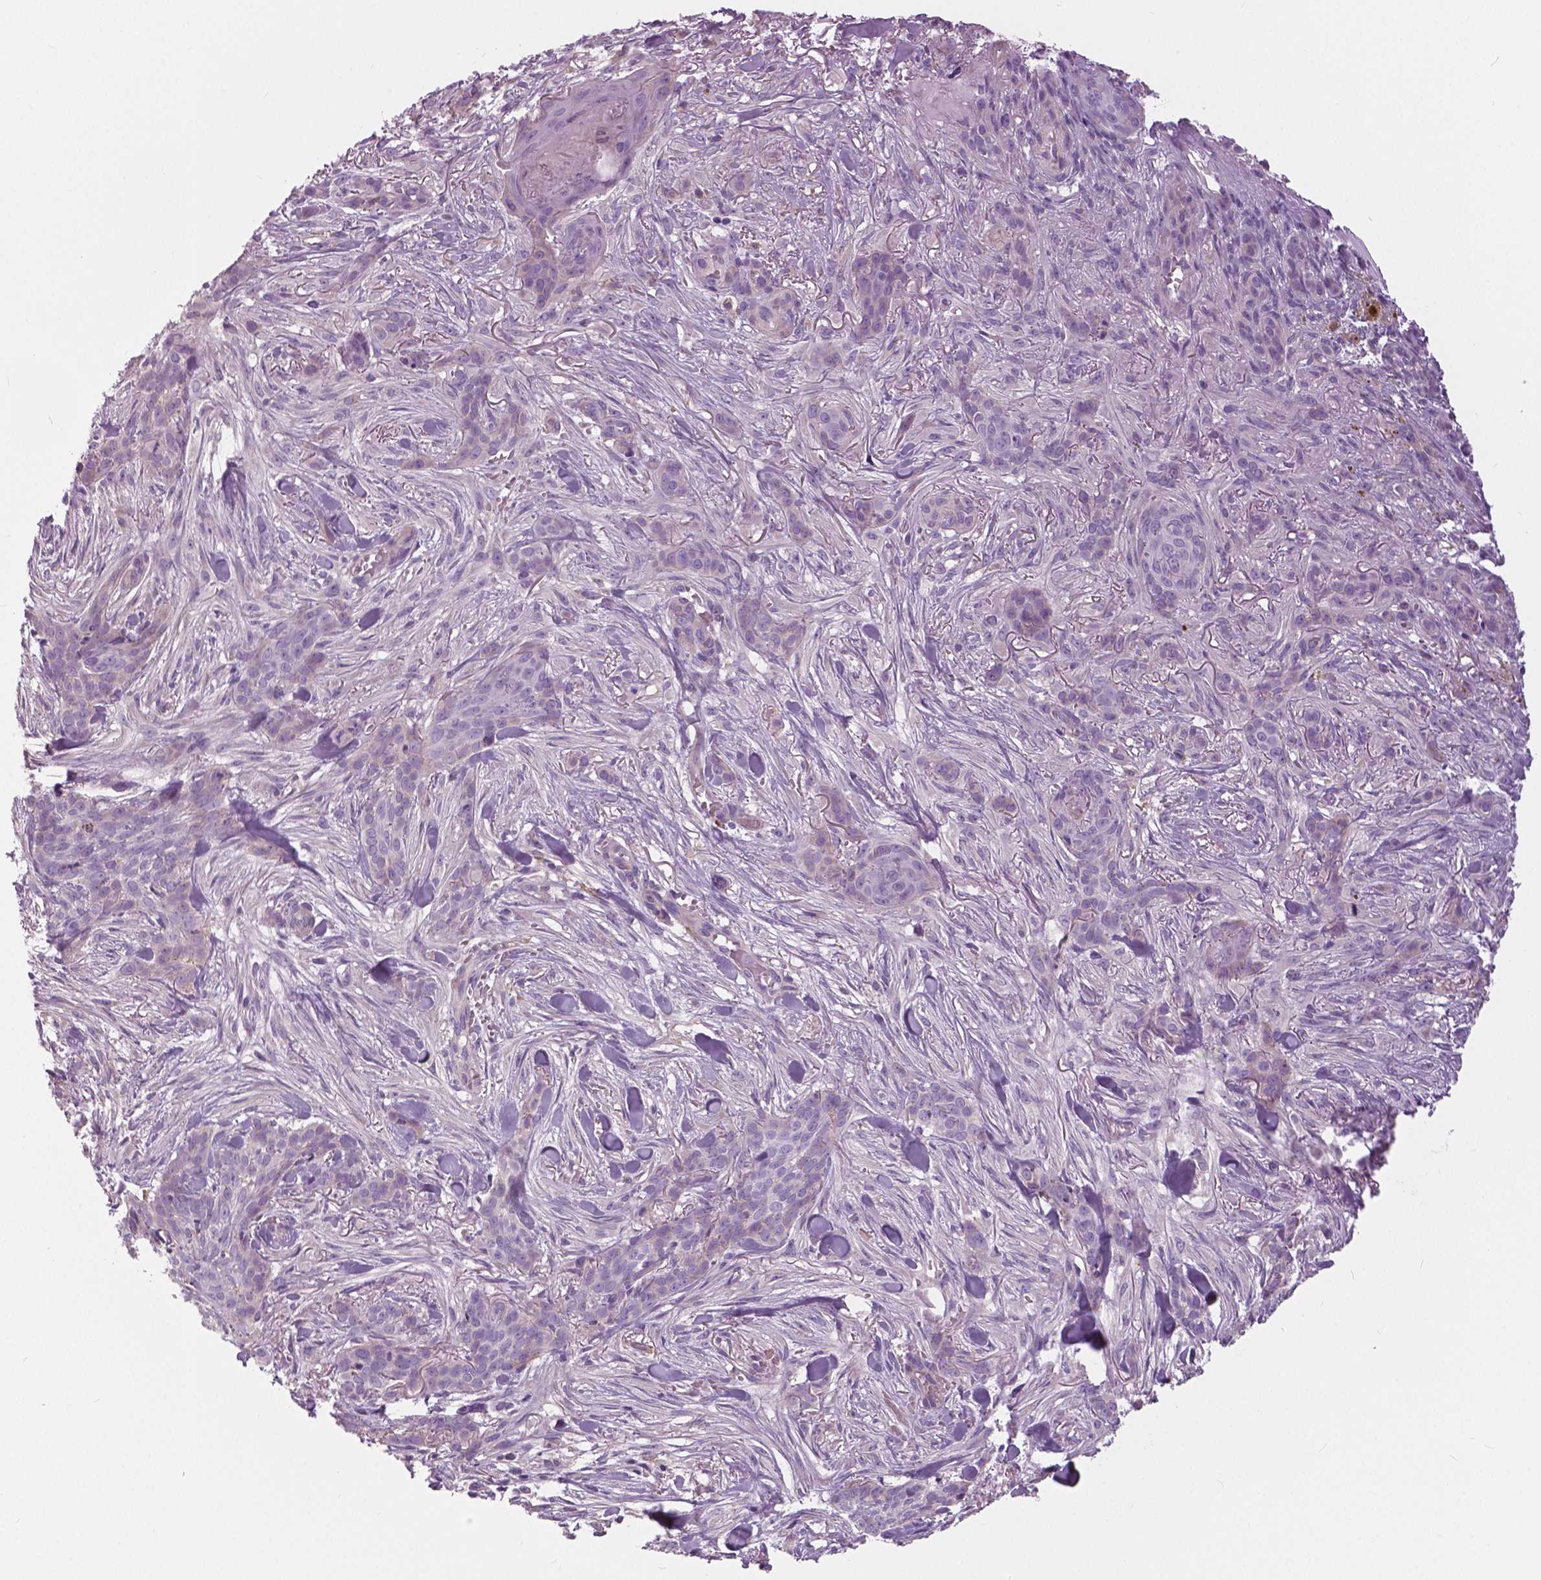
{"staining": {"intensity": "negative", "quantity": "none", "location": "none"}, "tissue": "skin cancer", "cell_type": "Tumor cells", "image_type": "cancer", "snomed": [{"axis": "morphology", "description": "Basal cell carcinoma"}, {"axis": "topography", "description": "Skin"}], "caption": "The photomicrograph exhibits no significant positivity in tumor cells of skin cancer.", "gene": "SERPINI1", "patient": {"sex": "female", "age": 61}}